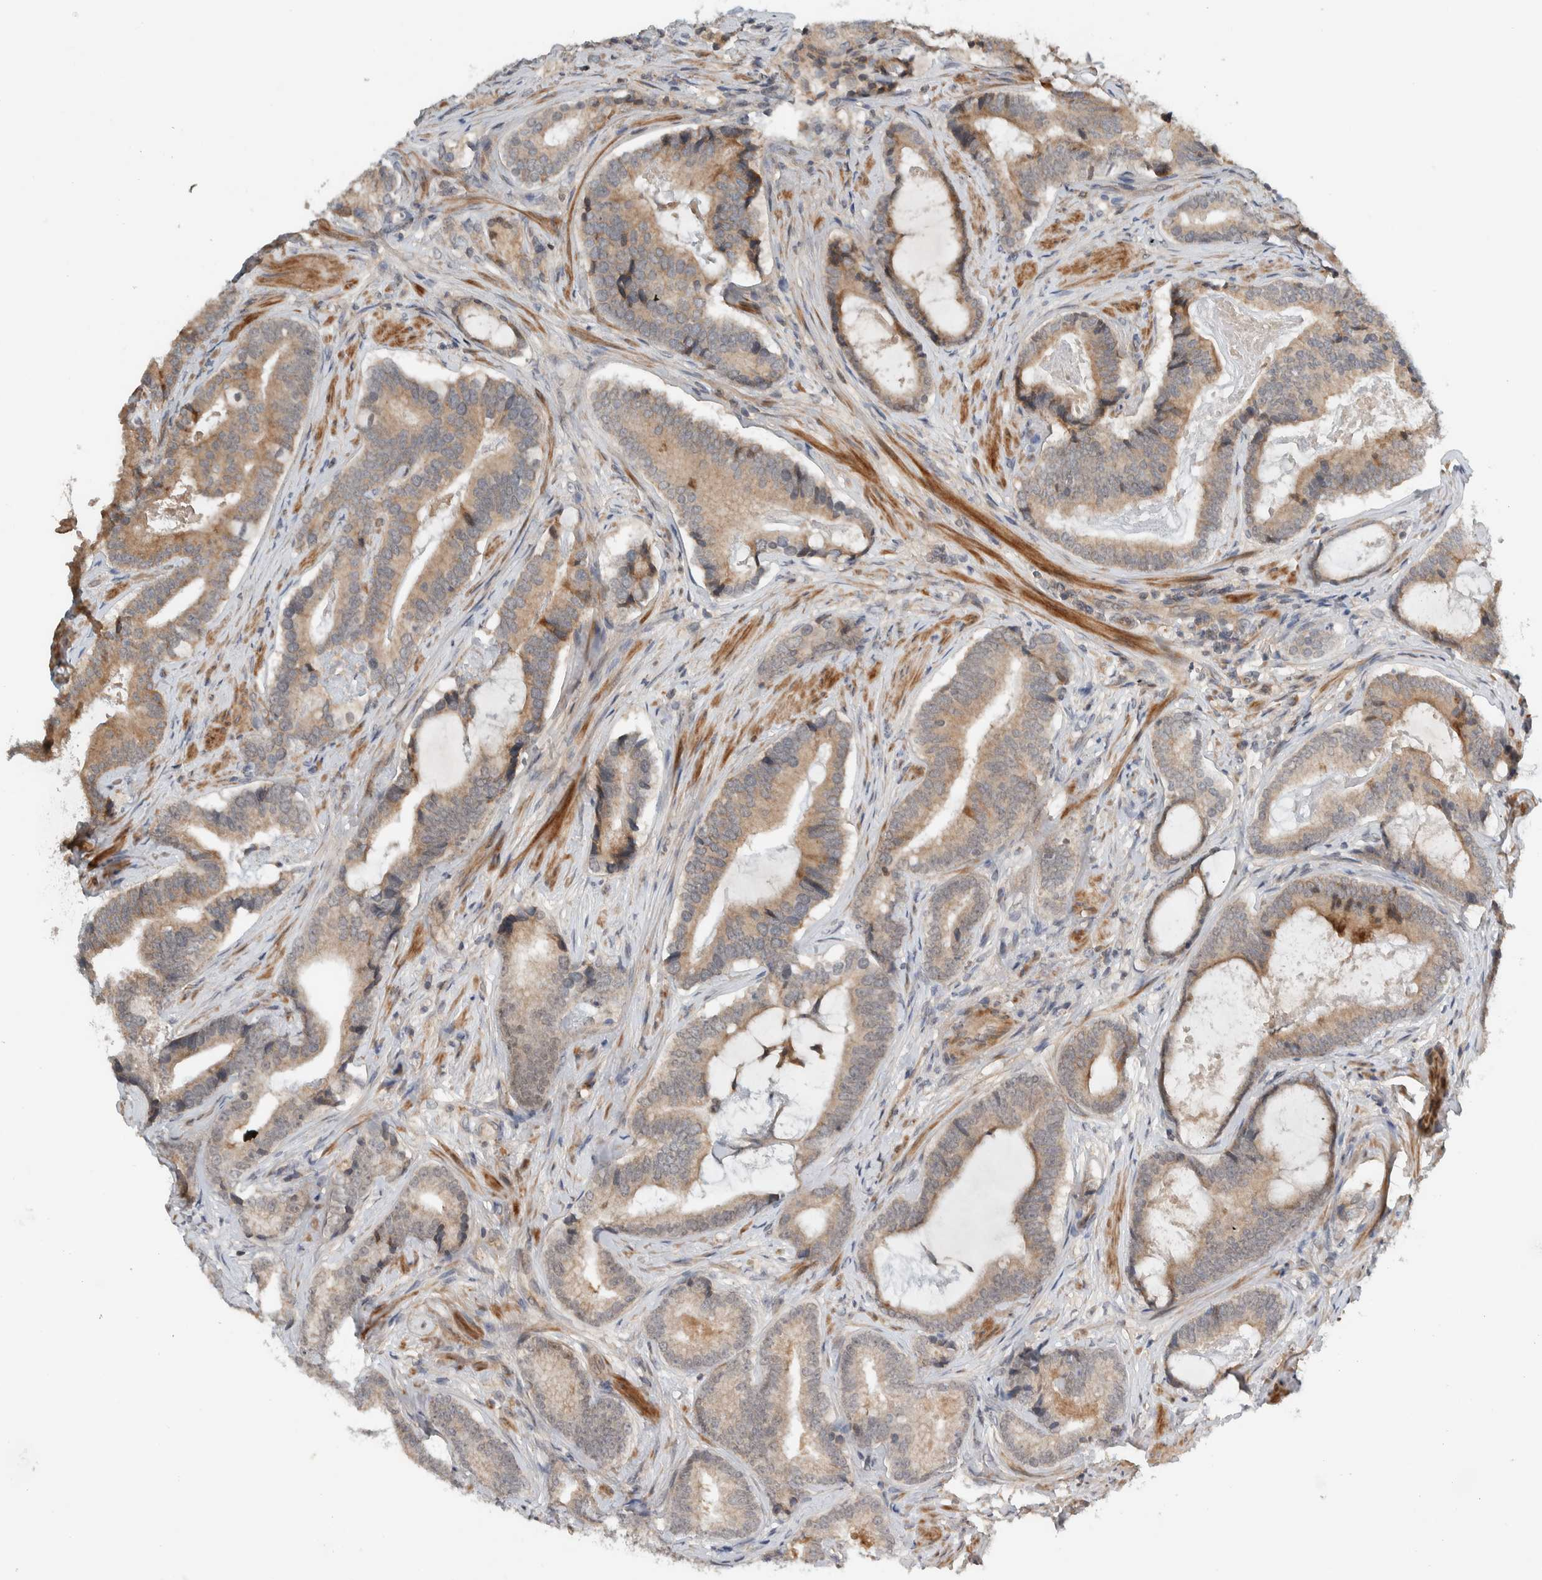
{"staining": {"intensity": "weak", "quantity": ">75%", "location": "cytoplasmic/membranous"}, "tissue": "prostate cancer", "cell_type": "Tumor cells", "image_type": "cancer", "snomed": [{"axis": "morphology", "description": "Adenocarcinoma, High grade"}, {"axis": "topography", "description": "Prostate"}], "caption": "This is an image of immunohistochemistry staining of prostate cancer (adenocarcinoma (high-grade)), which shows weak expression in the cytoplasmic/membranous of tumor cells.", "gene": "ARMC7", "patient": {"sex": "male", "age": 55}}